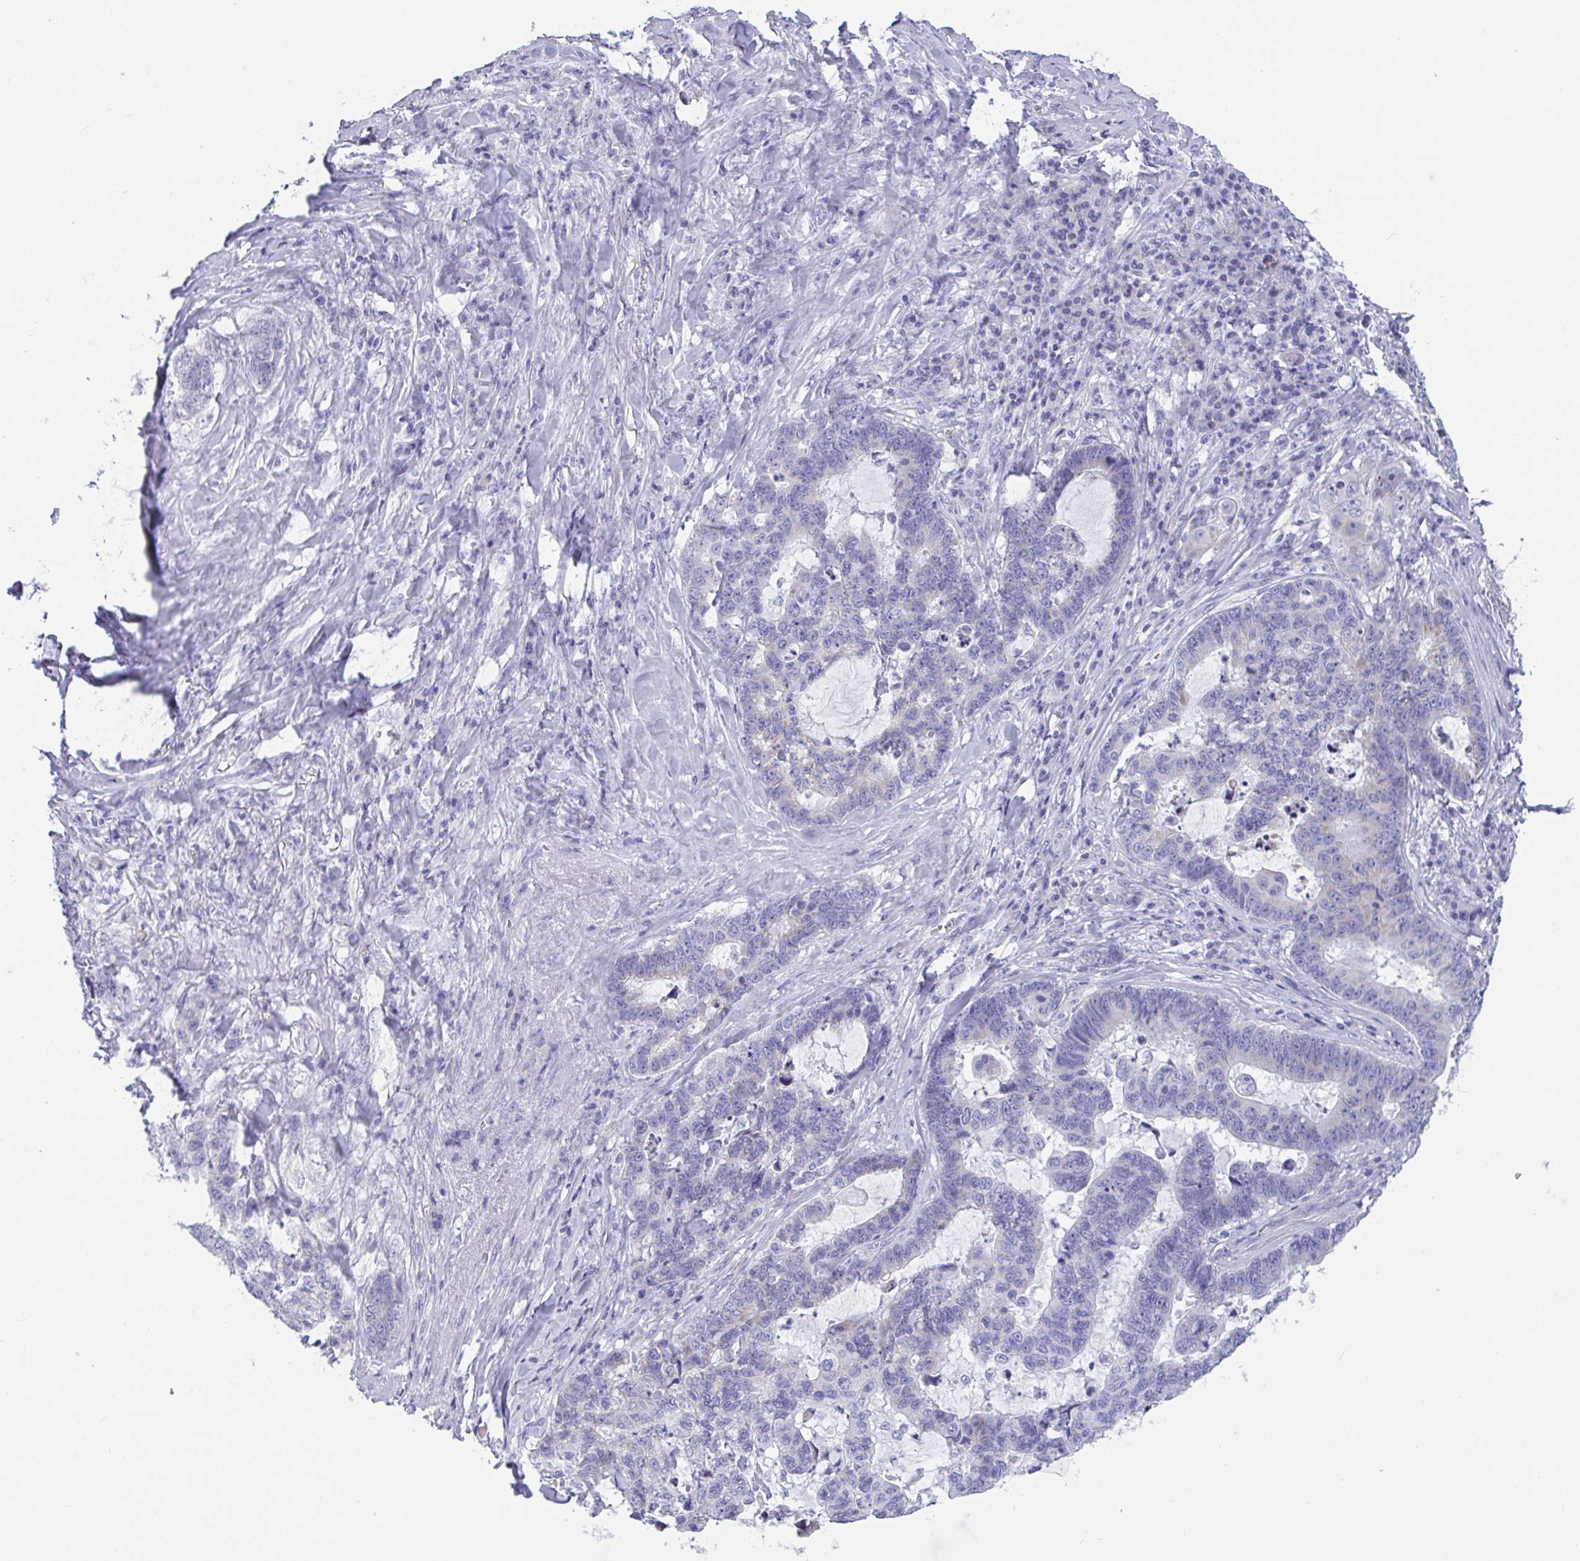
{"staining": {"intensity": "negative", "quantity": "none", "location": "none"}, "tissue": "lung cancer", "cell_type": "Tumor cells", "image_type": "cancer", "snomed": [{"axis": "morphology", "description": "Aneuploidy"}, {"axis": "morphology", "description": "Adenocarcinoma, NOS"}, {"axis": "morphology", "description": "Adenocarcinoma primary or metastatic"}, {"axis": "topography", "description": "Lung"}], "caption": "Tumor cells show no significant expression in lung cancer.", "gene": "OXLD1", "patient": {"sex": "female", "age": 75}}